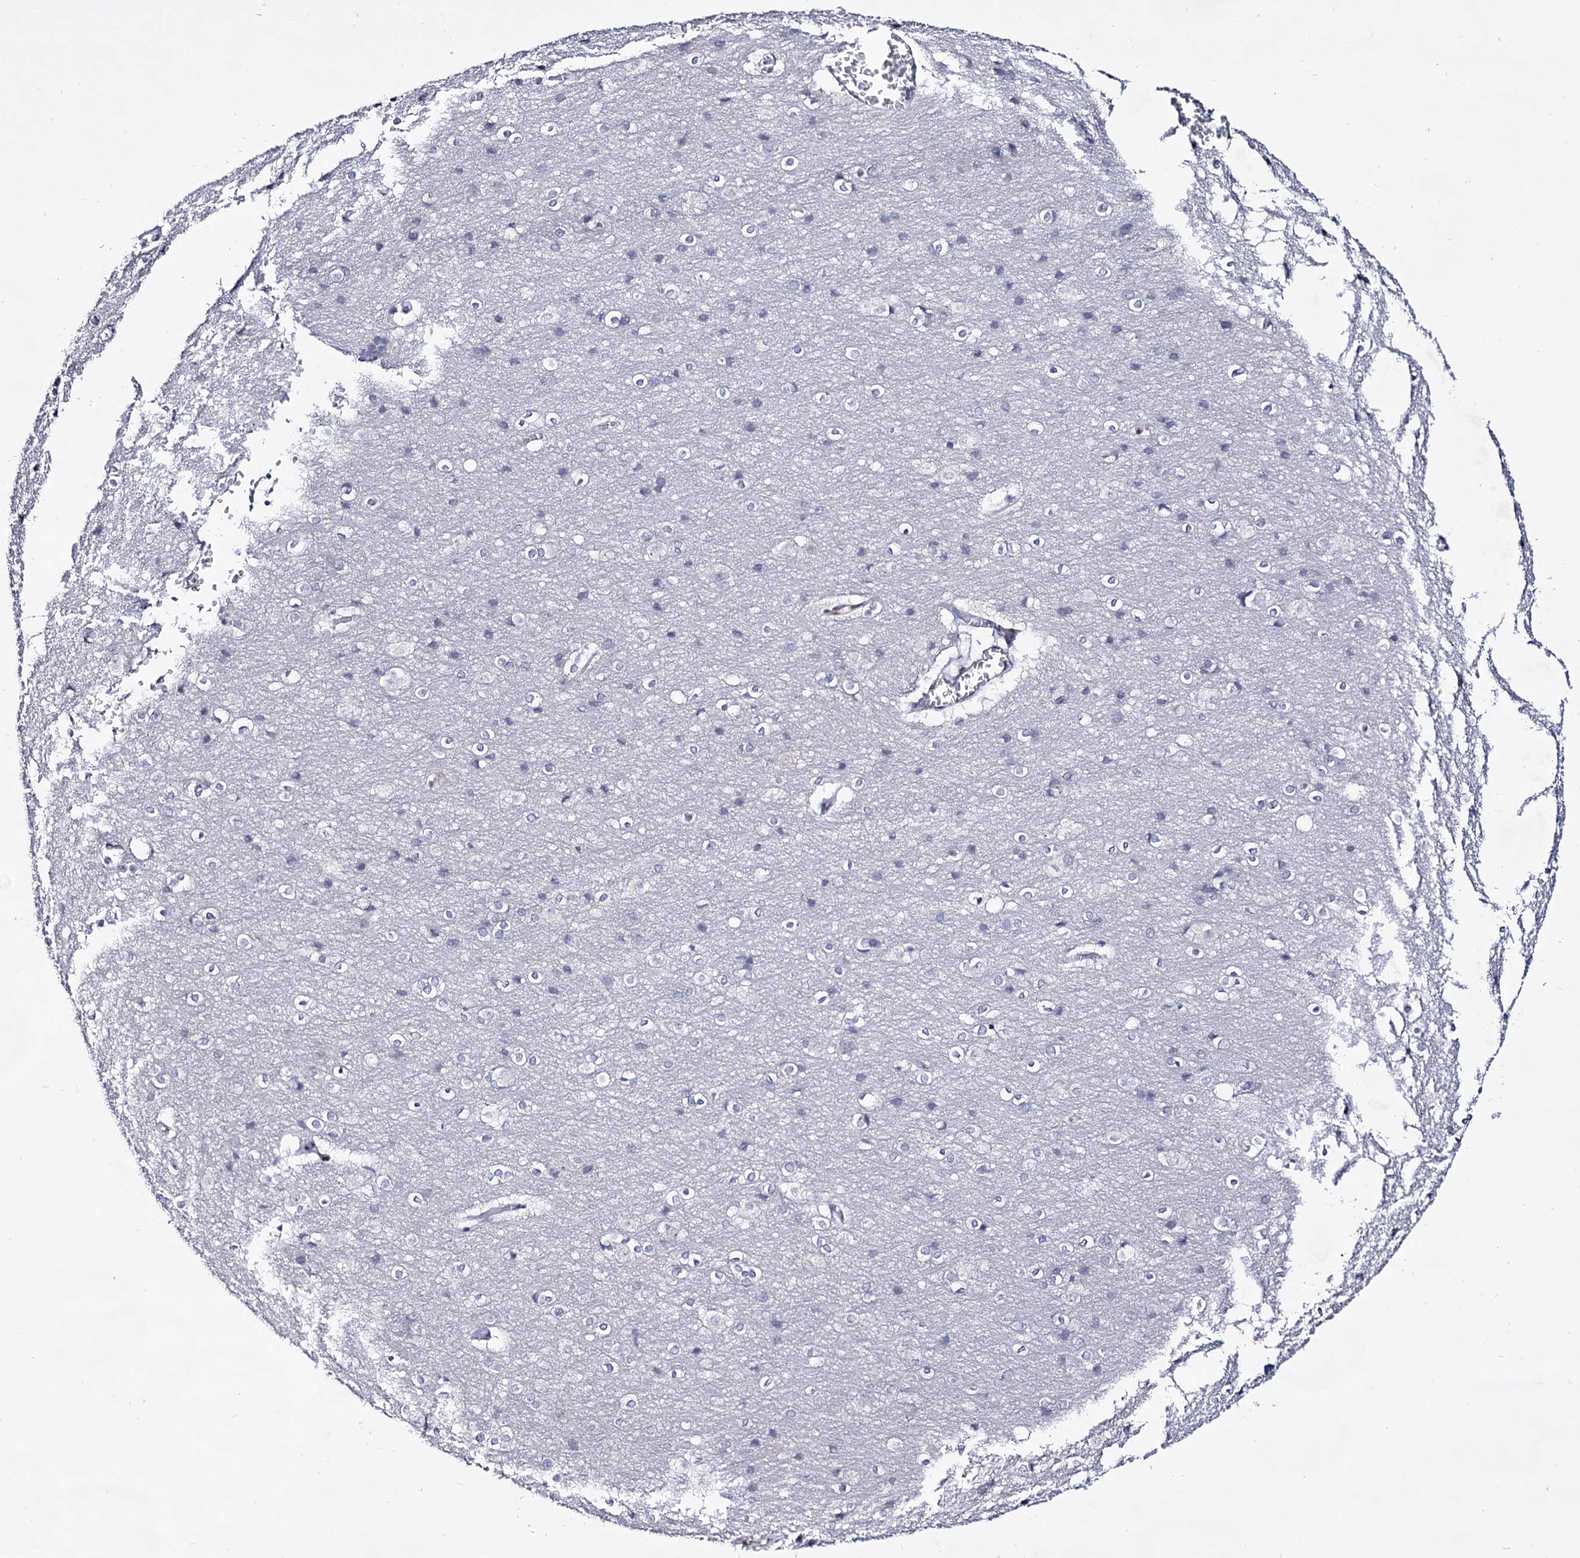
{"staining": {"intensity": "negative", "quantity": "none", "location": "none"}, "tissue": "cerebral cortex", "cell_type": "Endothelial cells", "image_type": "normal", "snomed": [{"axis": "morphology", "description": "Normal tissue, NOS"}, {"axis": "topography", "description": "Cerebral cortex"}], "caption": "High magnification brightfield microscopy of benign cerebral cortex stained with DAB (brown) and counterstained with hematoxylin (blue): endothelial cells show no significant staining. (Stains: DAB (3,3'-diaminobenzidine) immunohistochemistry (IHC) with hematoxylin counter stain, Microscopy: brightfield microscopy at high magnification).", "gene": "PLIN1", "patient": {"sex": "male", "age": 54}}